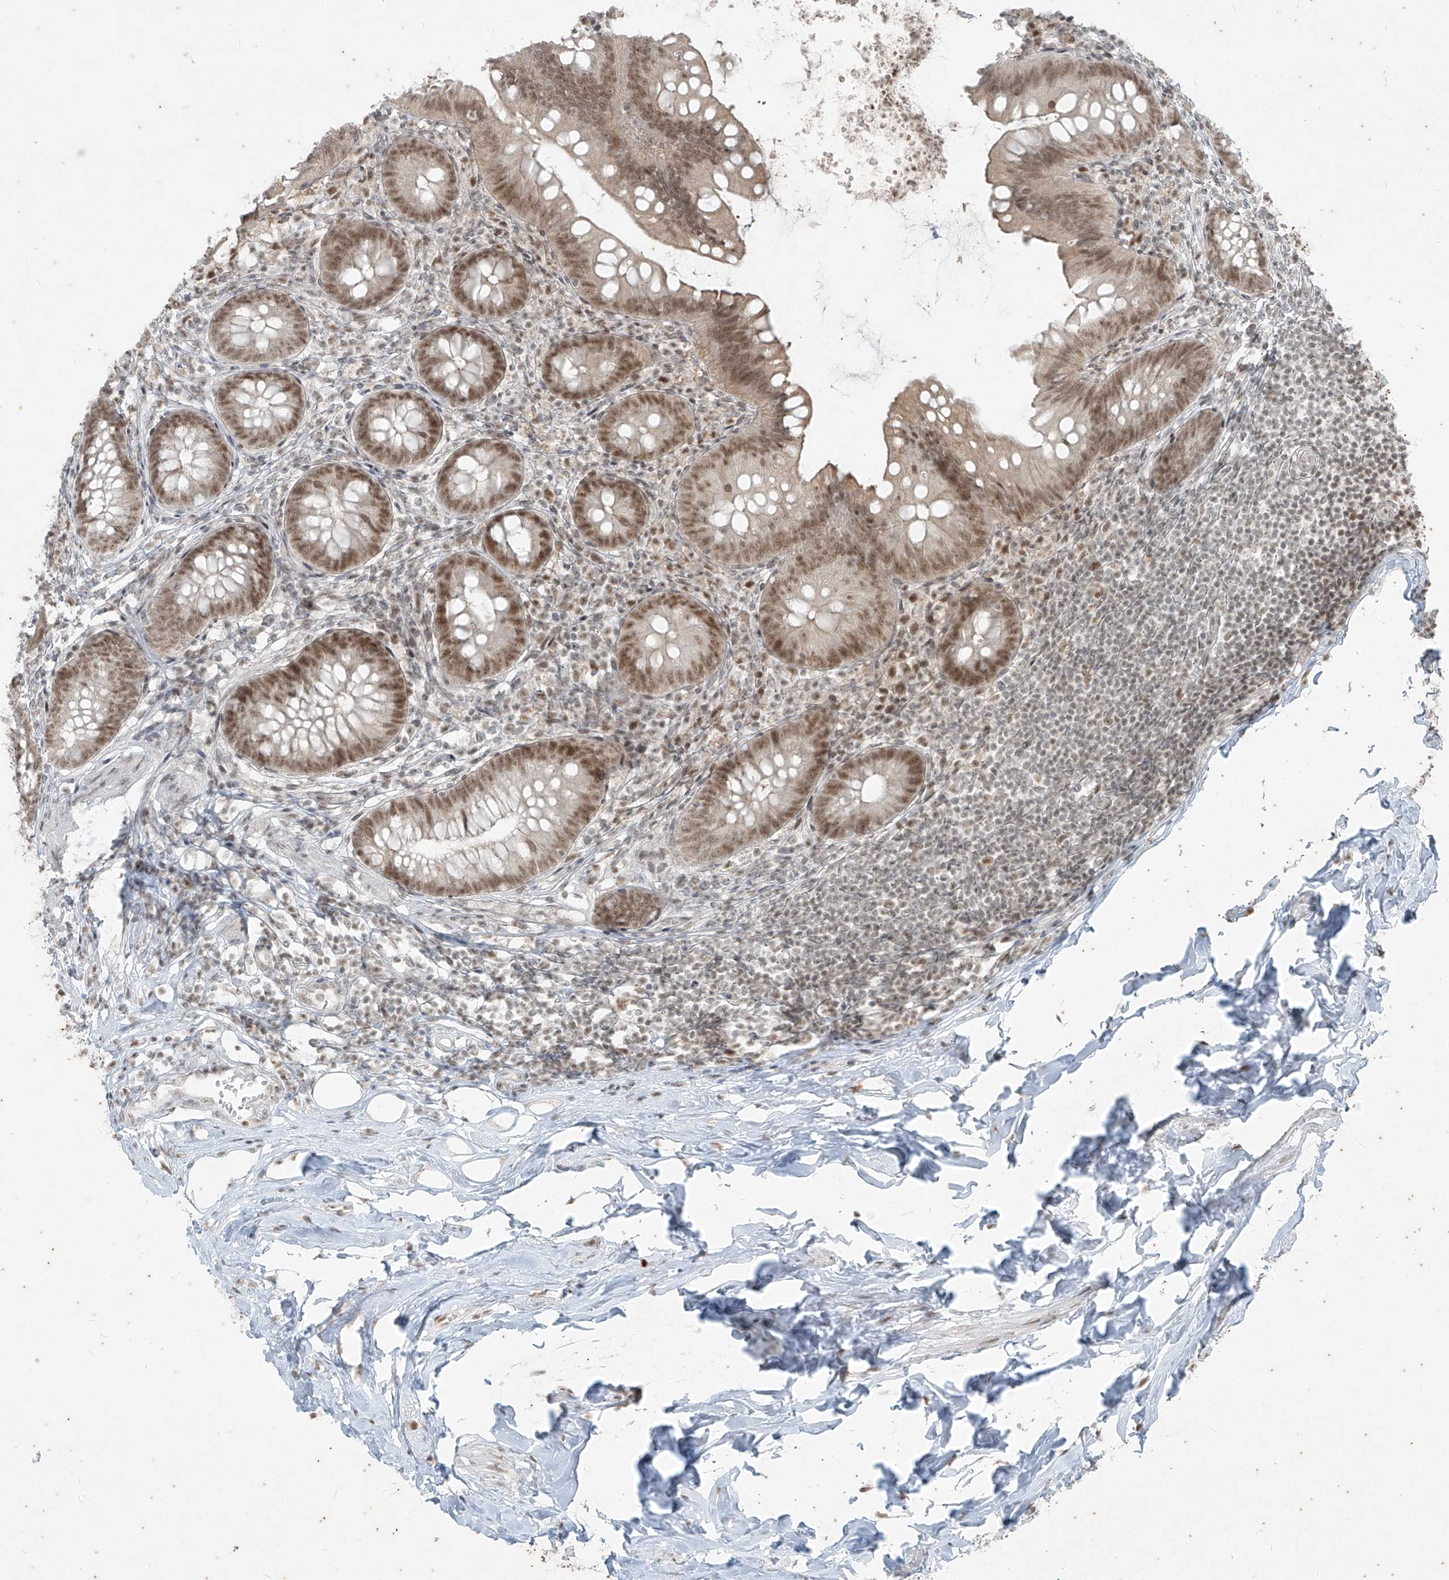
{"staining": {"intensity": "moderate", "quantity": ">75%", "location": "nuclear"}, "tissue": "appendix", "cell_type": "Glandular cells", "image_type": "normal", "snomed": [{"axis": "morphology", "description": "Normal tissue, NOS"}, {"axis": "topography", "description": "Appendix"}], "caption": "Moderate nuclear expression is appreciated in approximately >75% of glandular cells in unremarkable appendix.", "gene": "ZNF354B", "patient": {"sex": "female", "age": 62}}